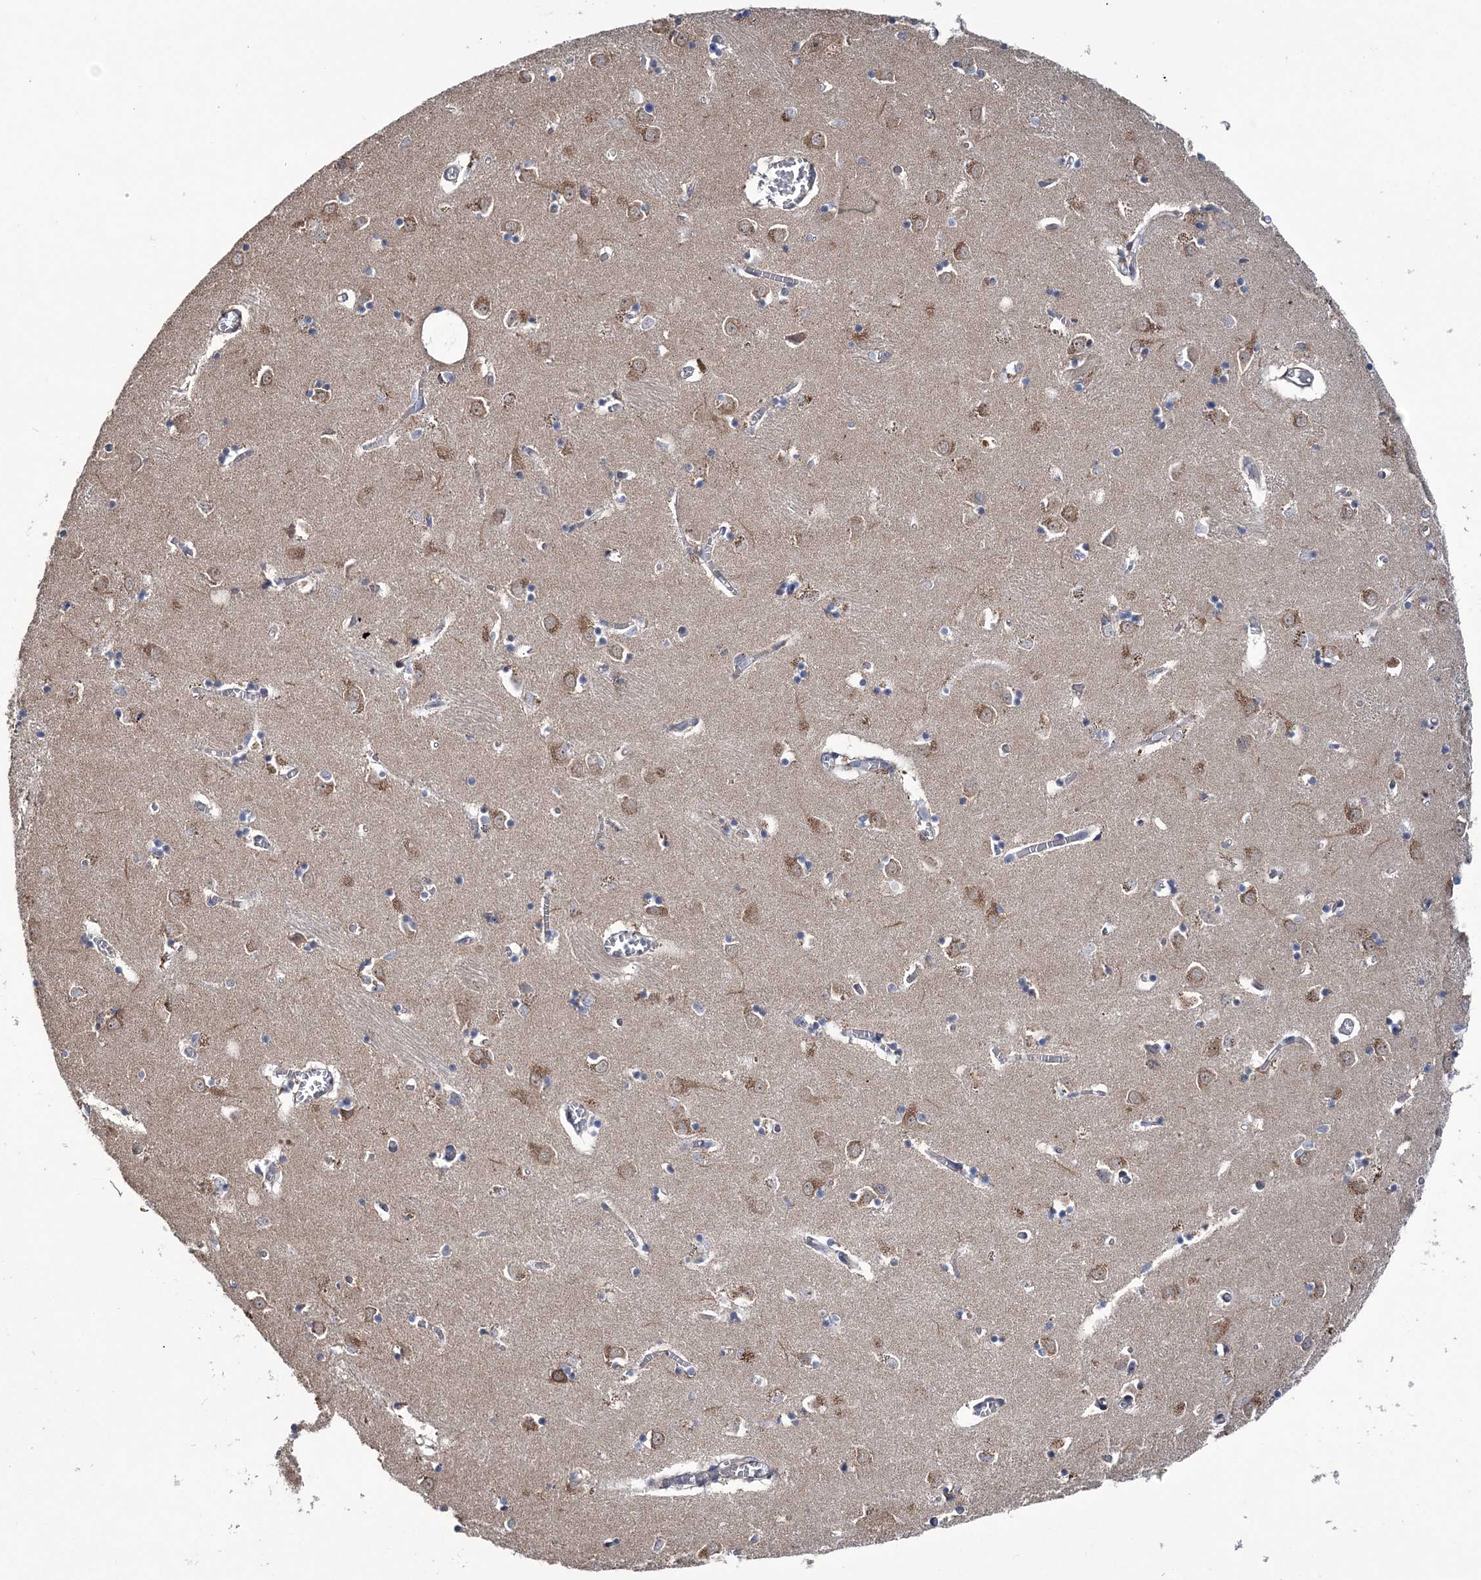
{"staining": {"intensity": "negative", "quantity": "none", "location": "none"}, "tissue": "caudate", "cell_type": "Glial cells", "image_type": "normal", "snomed": [{"axis": "morphology", "description": "Normal tissue, NOS"}, {"axis": "topography", "description": "Lateral ventricle wall"}], "caption": "IHC micrograph of benign caudate stained for a protein (brown), which demonstrates no positivity in glial cells.", "gene": "PPP2R2B", "patient": {"sex": "male", "age": 70}}